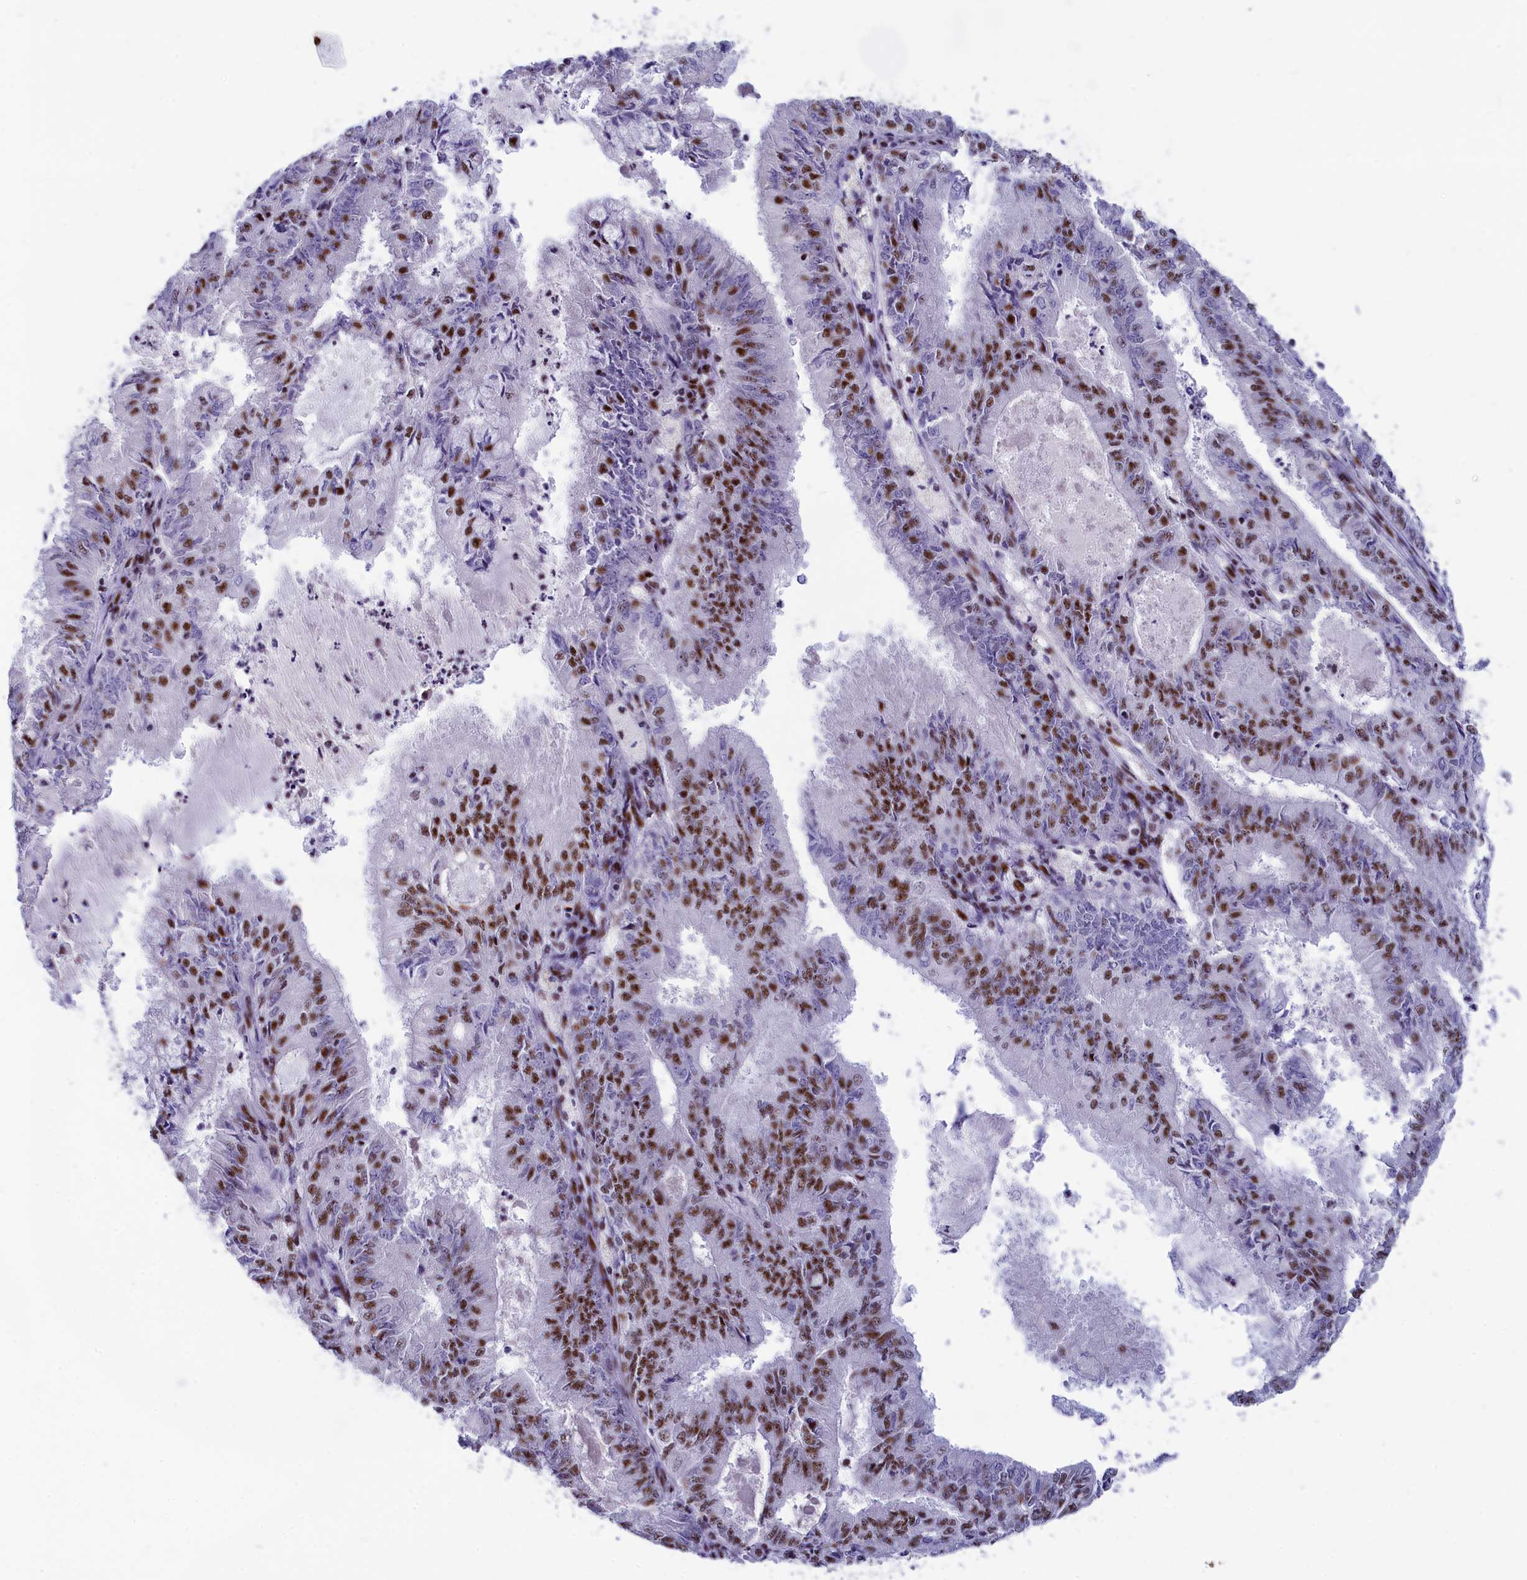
{"staining": {"intensity": "moderate", "quantity": ">75%", "location": "nuclear"}, "tissue": "endometrial cancer", "cell_type": "Tumor cells", "image_type": "cancer", "snomed": [{"axis": "morphology", "description": "Adenocarcinoma, NOS"}, {"axis": "topography", "description": "Endometrium"}], "caption": "Immunohistochemistry (DAB (3,3'-diaminobenzidine)) staining of human endometrial adenocarcinoma reveals moderate nuclear protein positivity in approximately >75% of tumor cells.", "gene": "NSA2", "patient": {"sex": "female", "age": 57}}